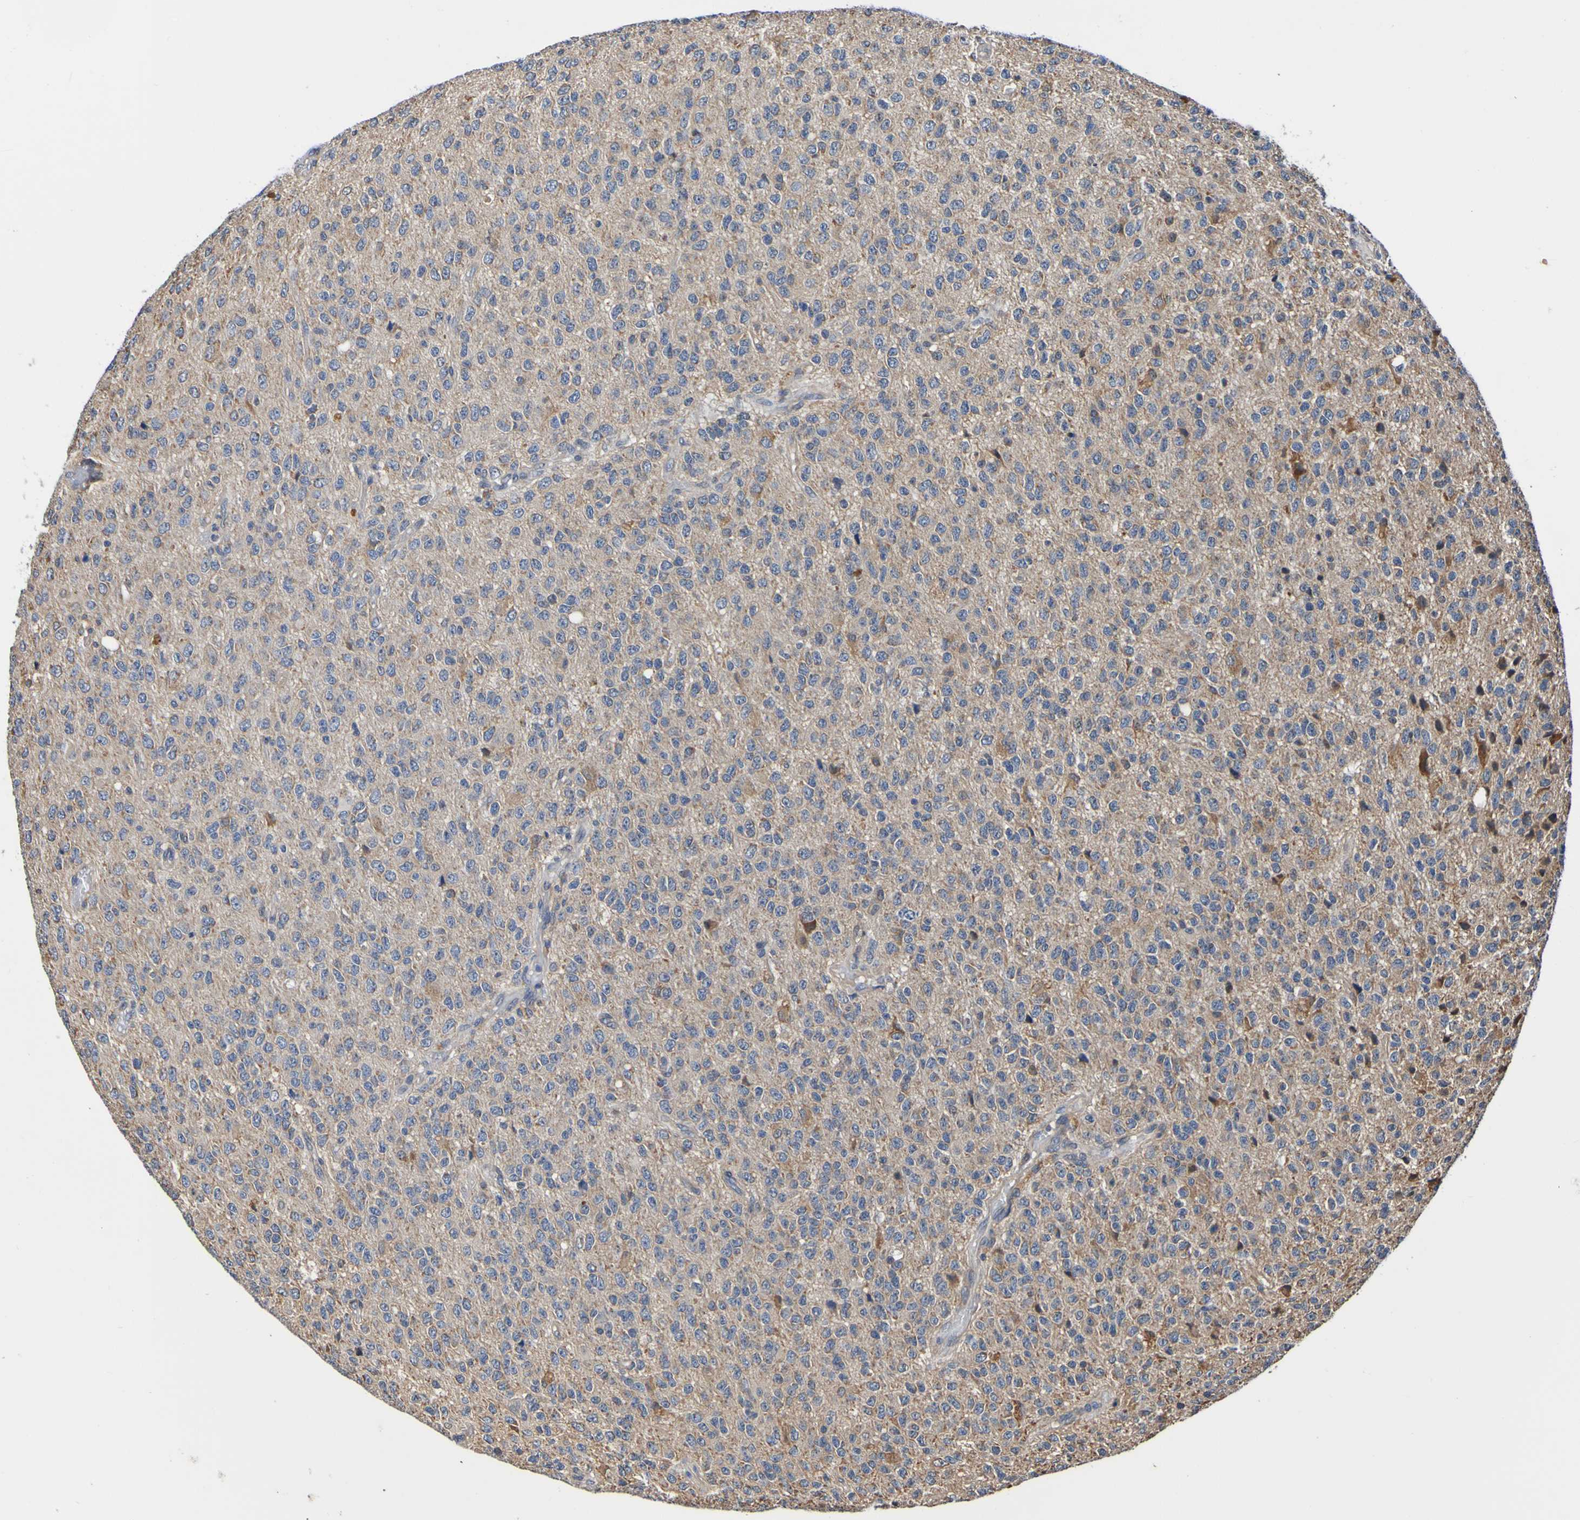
{"staining": {"intensity": "negative", "quantity": "none", "location": "none"}, "tissue": "glioma", "cell_type": "Tumor cells", "image_type": "cancer", "snomed": [{"axis": "morphology", "description": "Glioma, malignant, High grade"}, {"axis": "topography", "description": "pancreas cauda"}], "caption": "This micrograph is of glioma stained with IHC to label a protein in brown with the nuclei are counter-stained blue. There is no staining in tumor cells.", "gene": "AXIN1", "patient": {"sex": "male", "age": 60}}